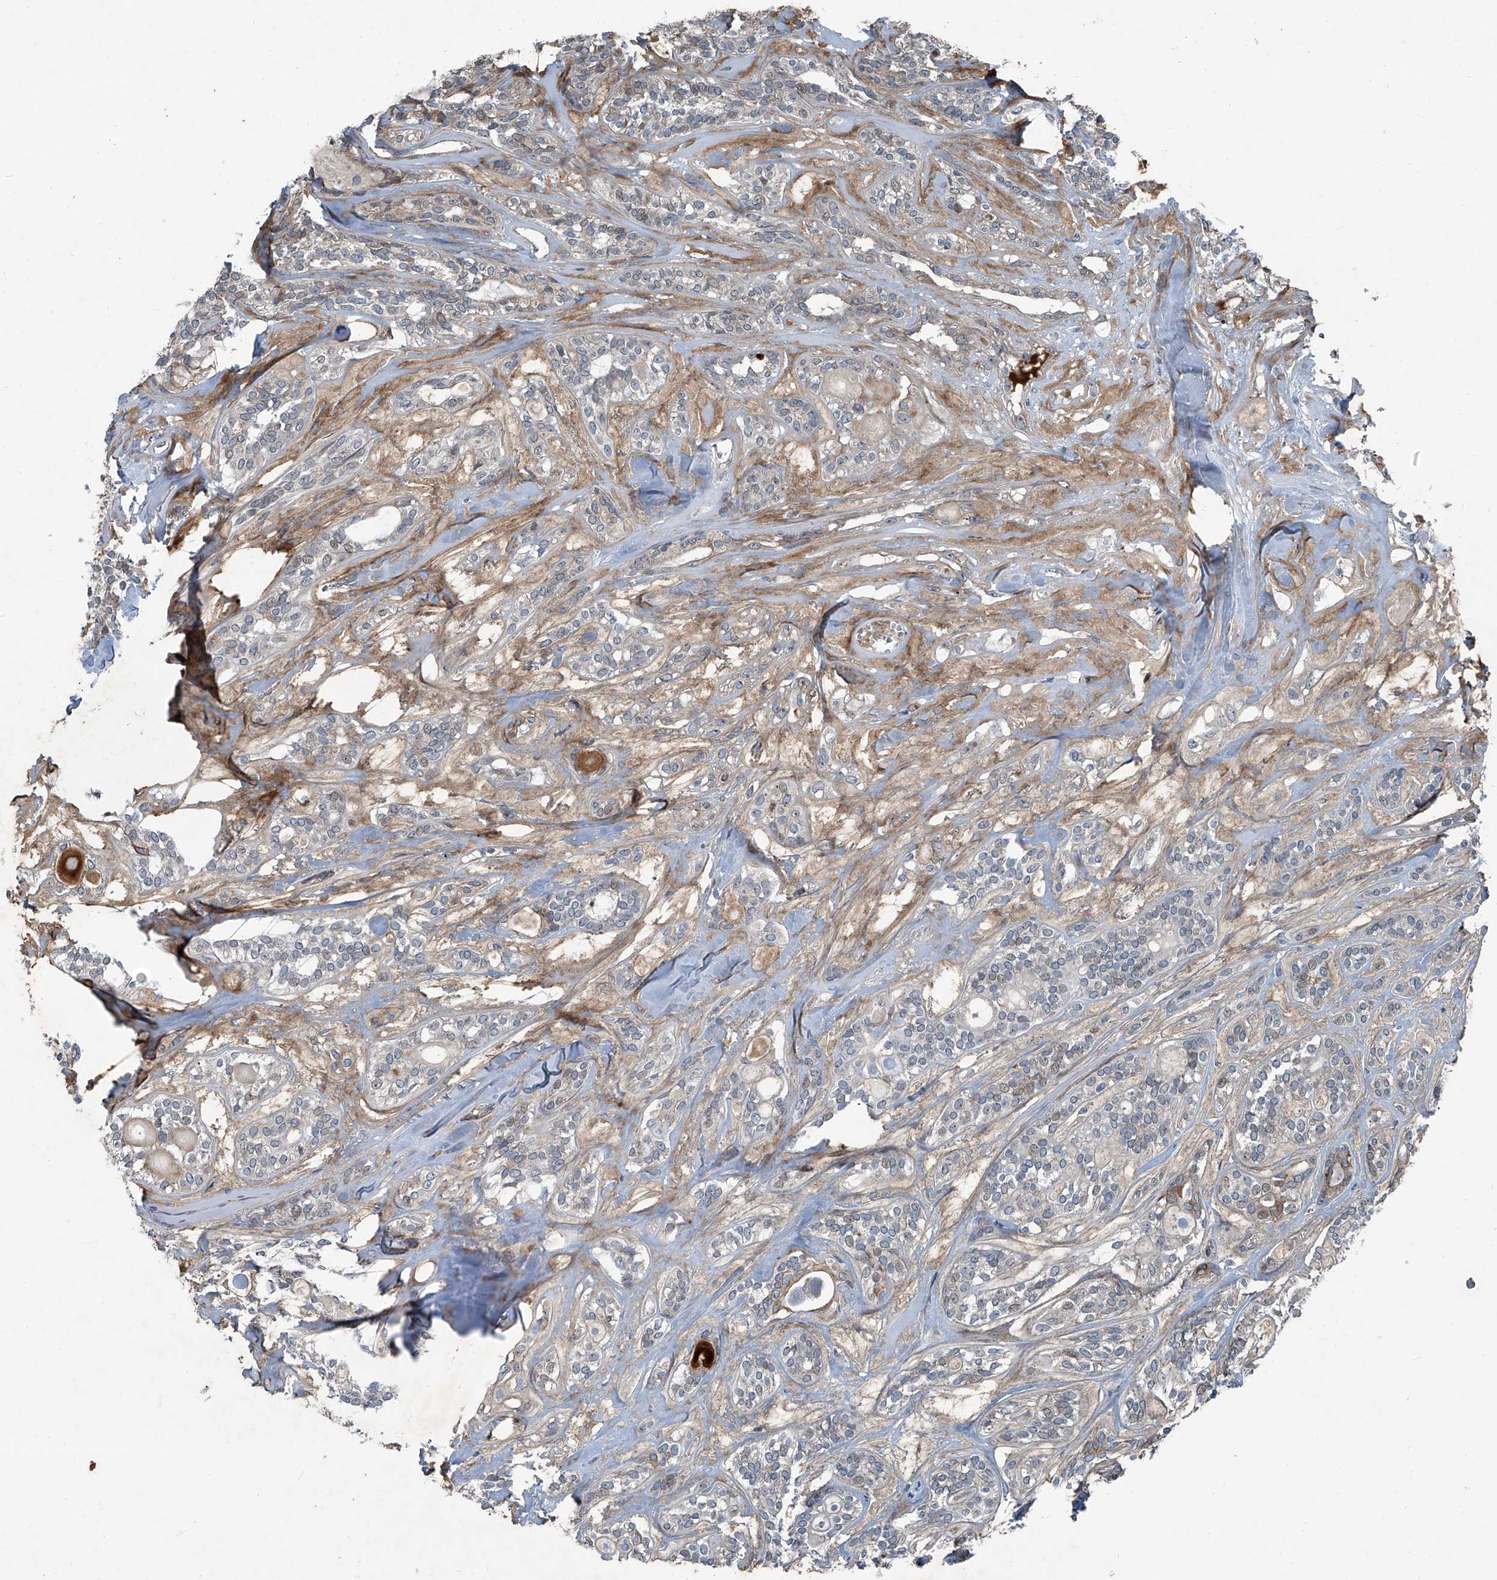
{"staining": {"intensity": "weak", "quantity": "25%-75%", "location": "cytoplasmic/membranous"}, "tissue": "head and neck cancer", "cell_type": "Tumor cells", "image_type": "cancer", "snomed": [{"axis": "morphology", "description": "Adenocarcinoma, NOS"}, {"axis": "topography", "description": "Head-Neck"}], "caption": "Human head and neck cancer (adenocarcinoma) stained with a brown dye displays weak cytoplasmic/membranous positive expression in about 25%-75% of tumor cells.", "gene": "SENP2", "patient": {"sex": "male", "age": 66}}